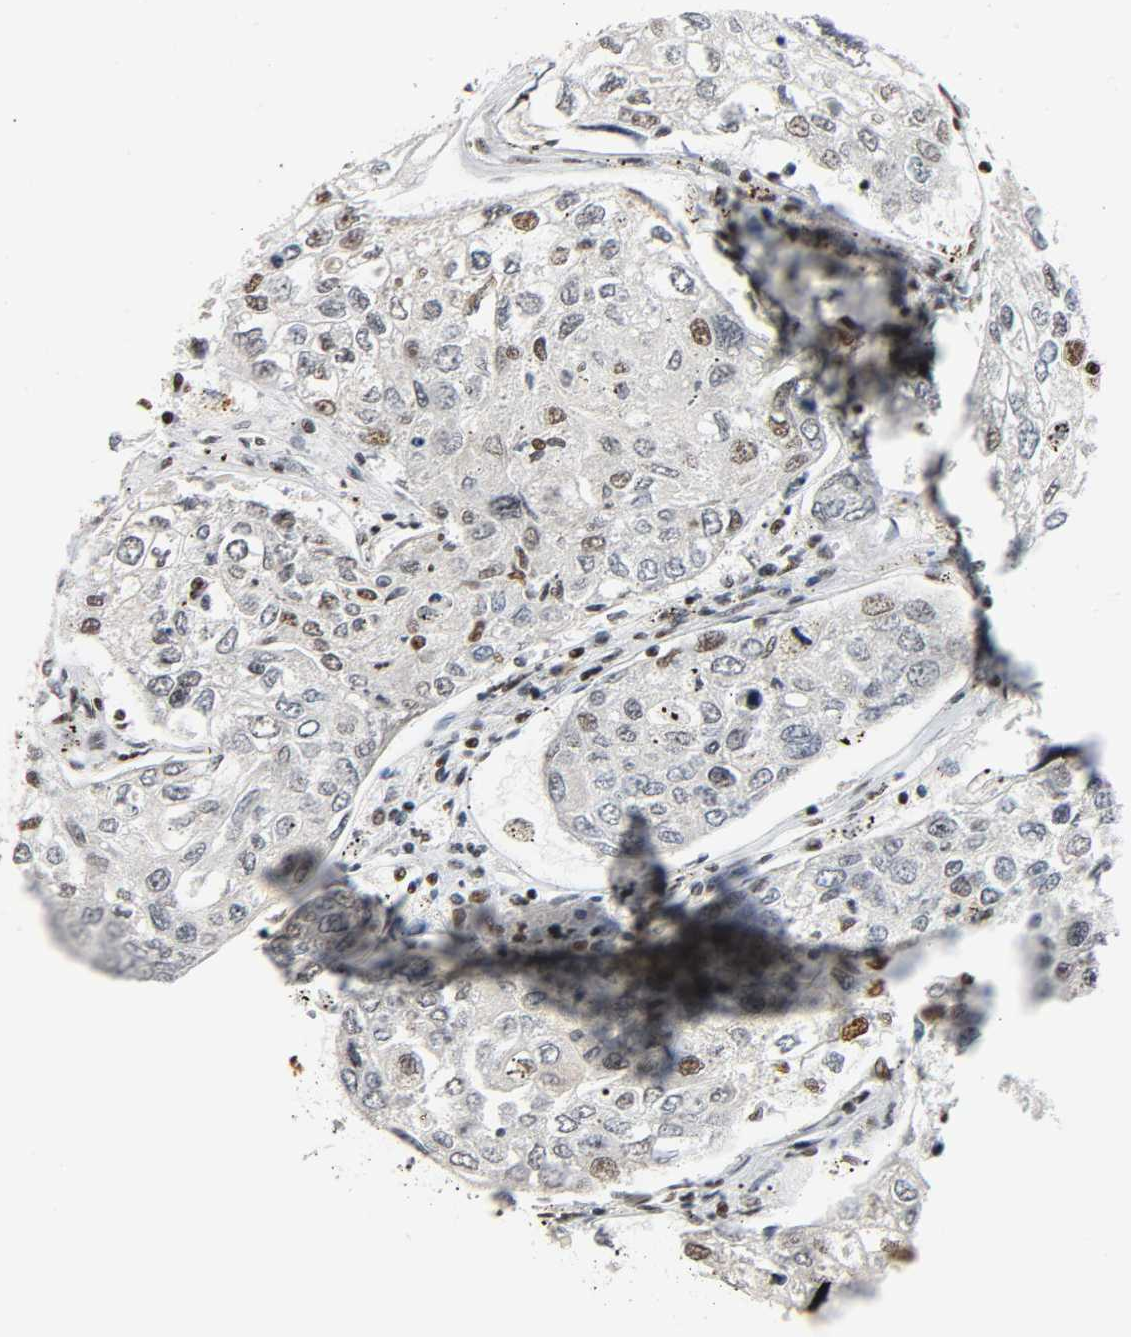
{"staining": {"intensity": "strong", "quantity": "25%-75%", "location": "nuclear"}, "tissue": "urothelial cancer", "cell_type": "Tumor cells", "image_type": "cancer", "snomed": [{"axis": "morphology", "description": "Urothelial carcinoma, High grade"}, {"axis": "topography", "description": "Lymph node"}, {"axis": "topography", "description": "Urinary bladder"}], "caption": "Strong nuclear staining for a protein is appreciated in about 25%-75% of tumor cells of urothelial cancer using immunohistochemistry.", "gene": "CDK9", "patient": {"sex": "male", "age": 51}}